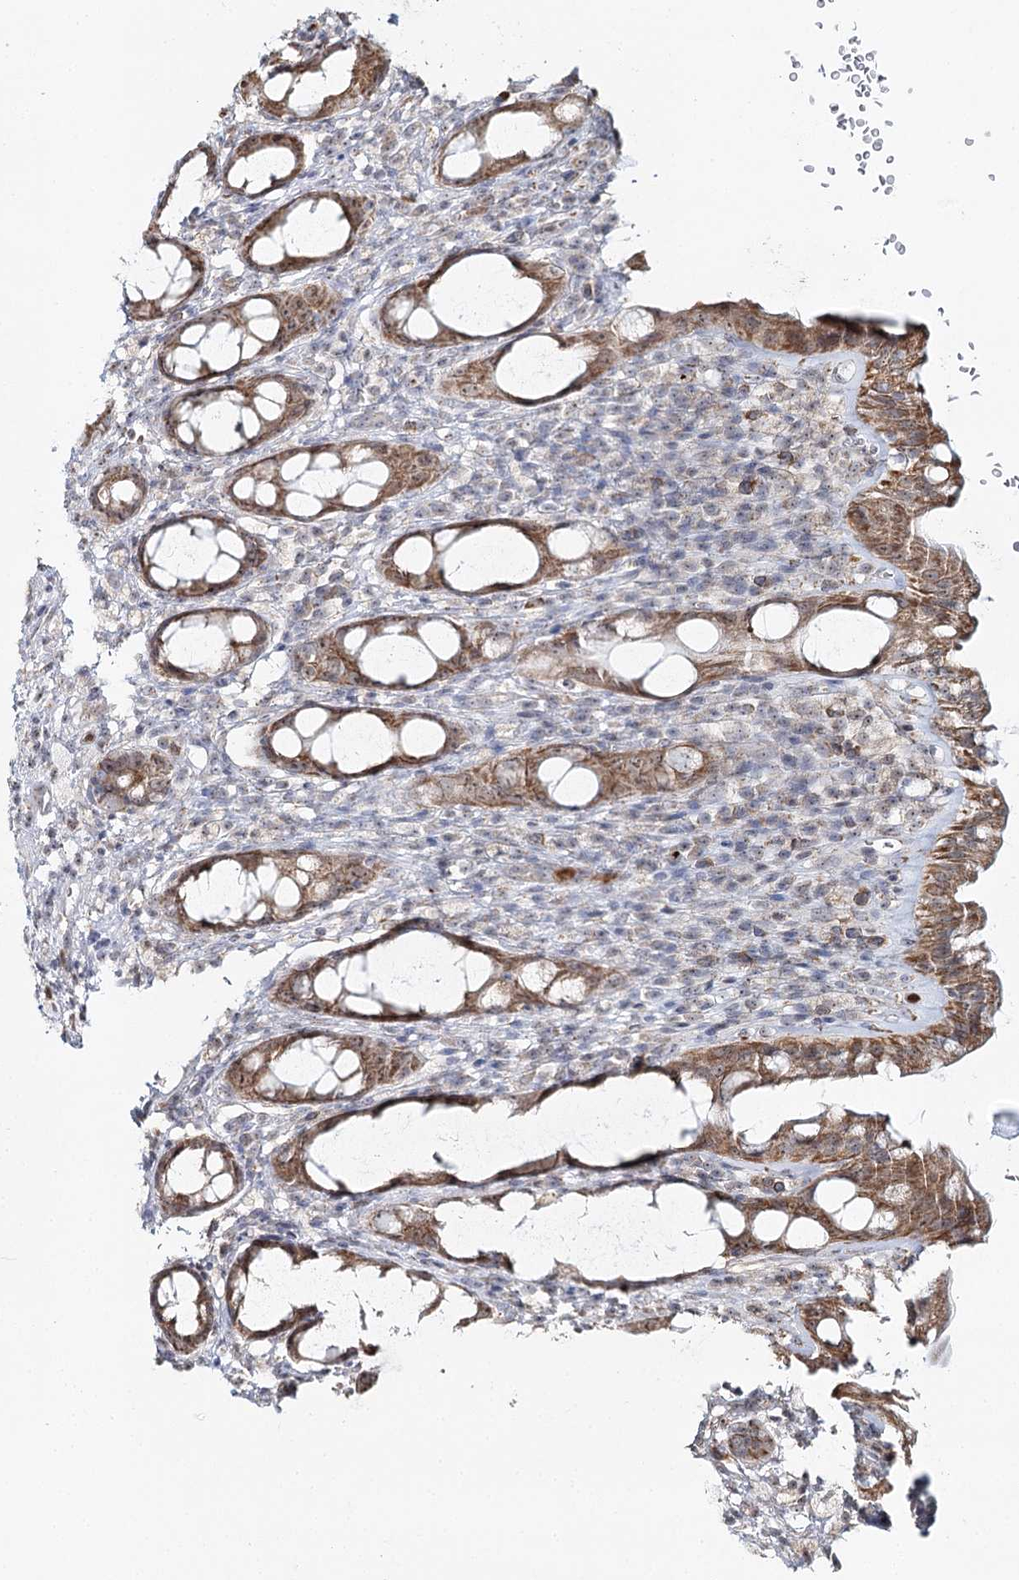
{"staining": {"intensity": "moderate", "quantity": ">75%", "location": "cytoplasmic/membranous"}, "tissue": "rectum", "cell_type": "Glandular cells", "image_type": "normal", "snomed": [{"axis": "morphology", "description": "Normal tissue, NOS"}, {"axis": "topography", "description": "Rectum"}], "caption": "Immunohistochemical staining of unremarkable human rectum shows medium levels of moderate cytoplasmic/membranous positivity in approximately >75% of glandular cells.", "gene": "ATAD1", "patient": {"sex": "male", "age": 44}}